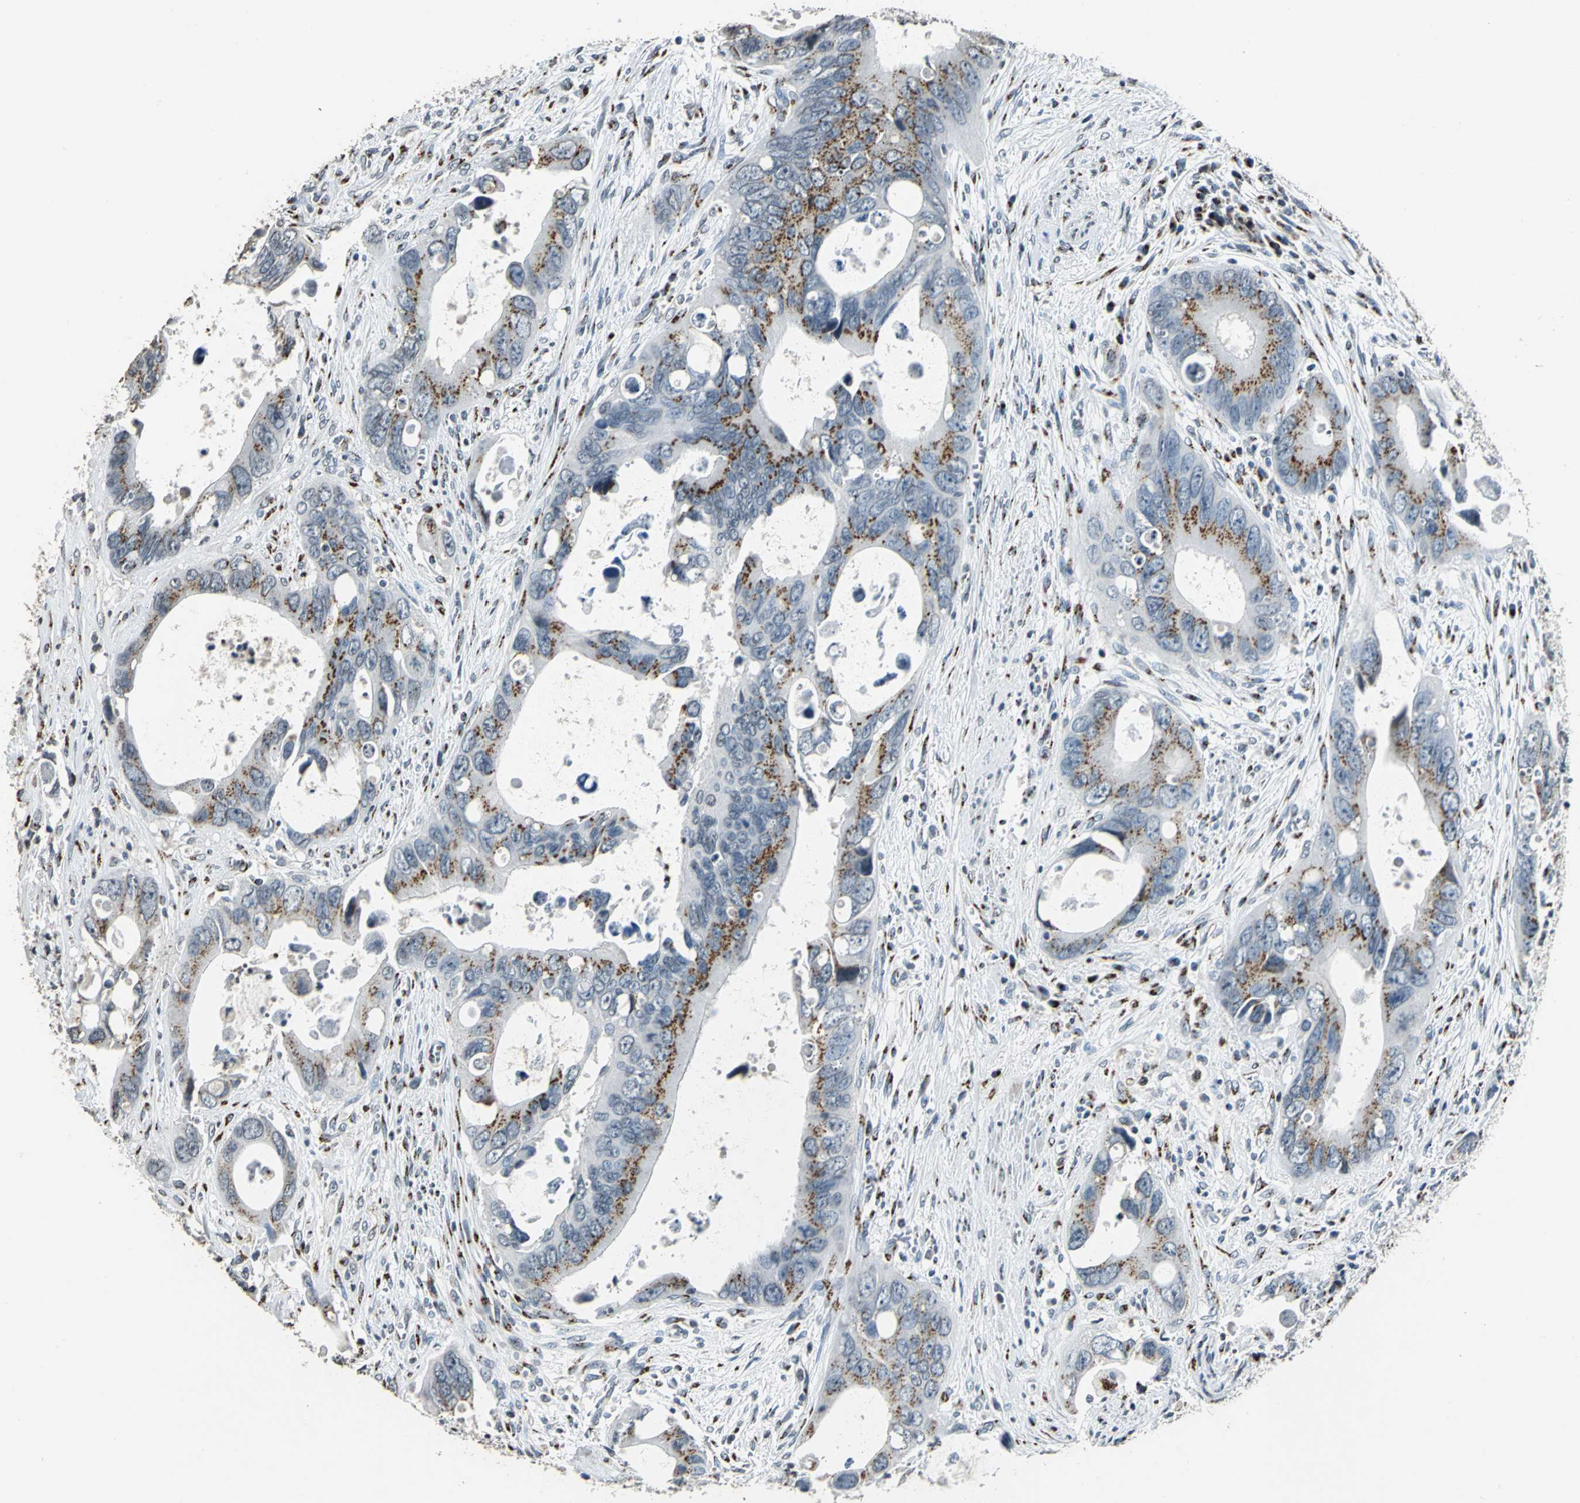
{"staining": {"intensity": "moderate", "quantity": "25%-75%", "location": "cytoplasmic/membranous"}, "tissue": "colorectal cancer", "cell_type": "Tumor cells", "image_type": "cancer", "snomed": [{"axis": "morphology", "description": "Adenocarcinoma, NOS"}, {"axis": "topography", "description": "Rectum"}], "caption": "Human colorectal adenocarcinoma stained for a protein (brown) shows moderate cytoplasmic/membranous positive expression in about 25%-75% of tumor cells.", "gene": "TMEM115", "patient": {"sex": "male", "age": 70}}